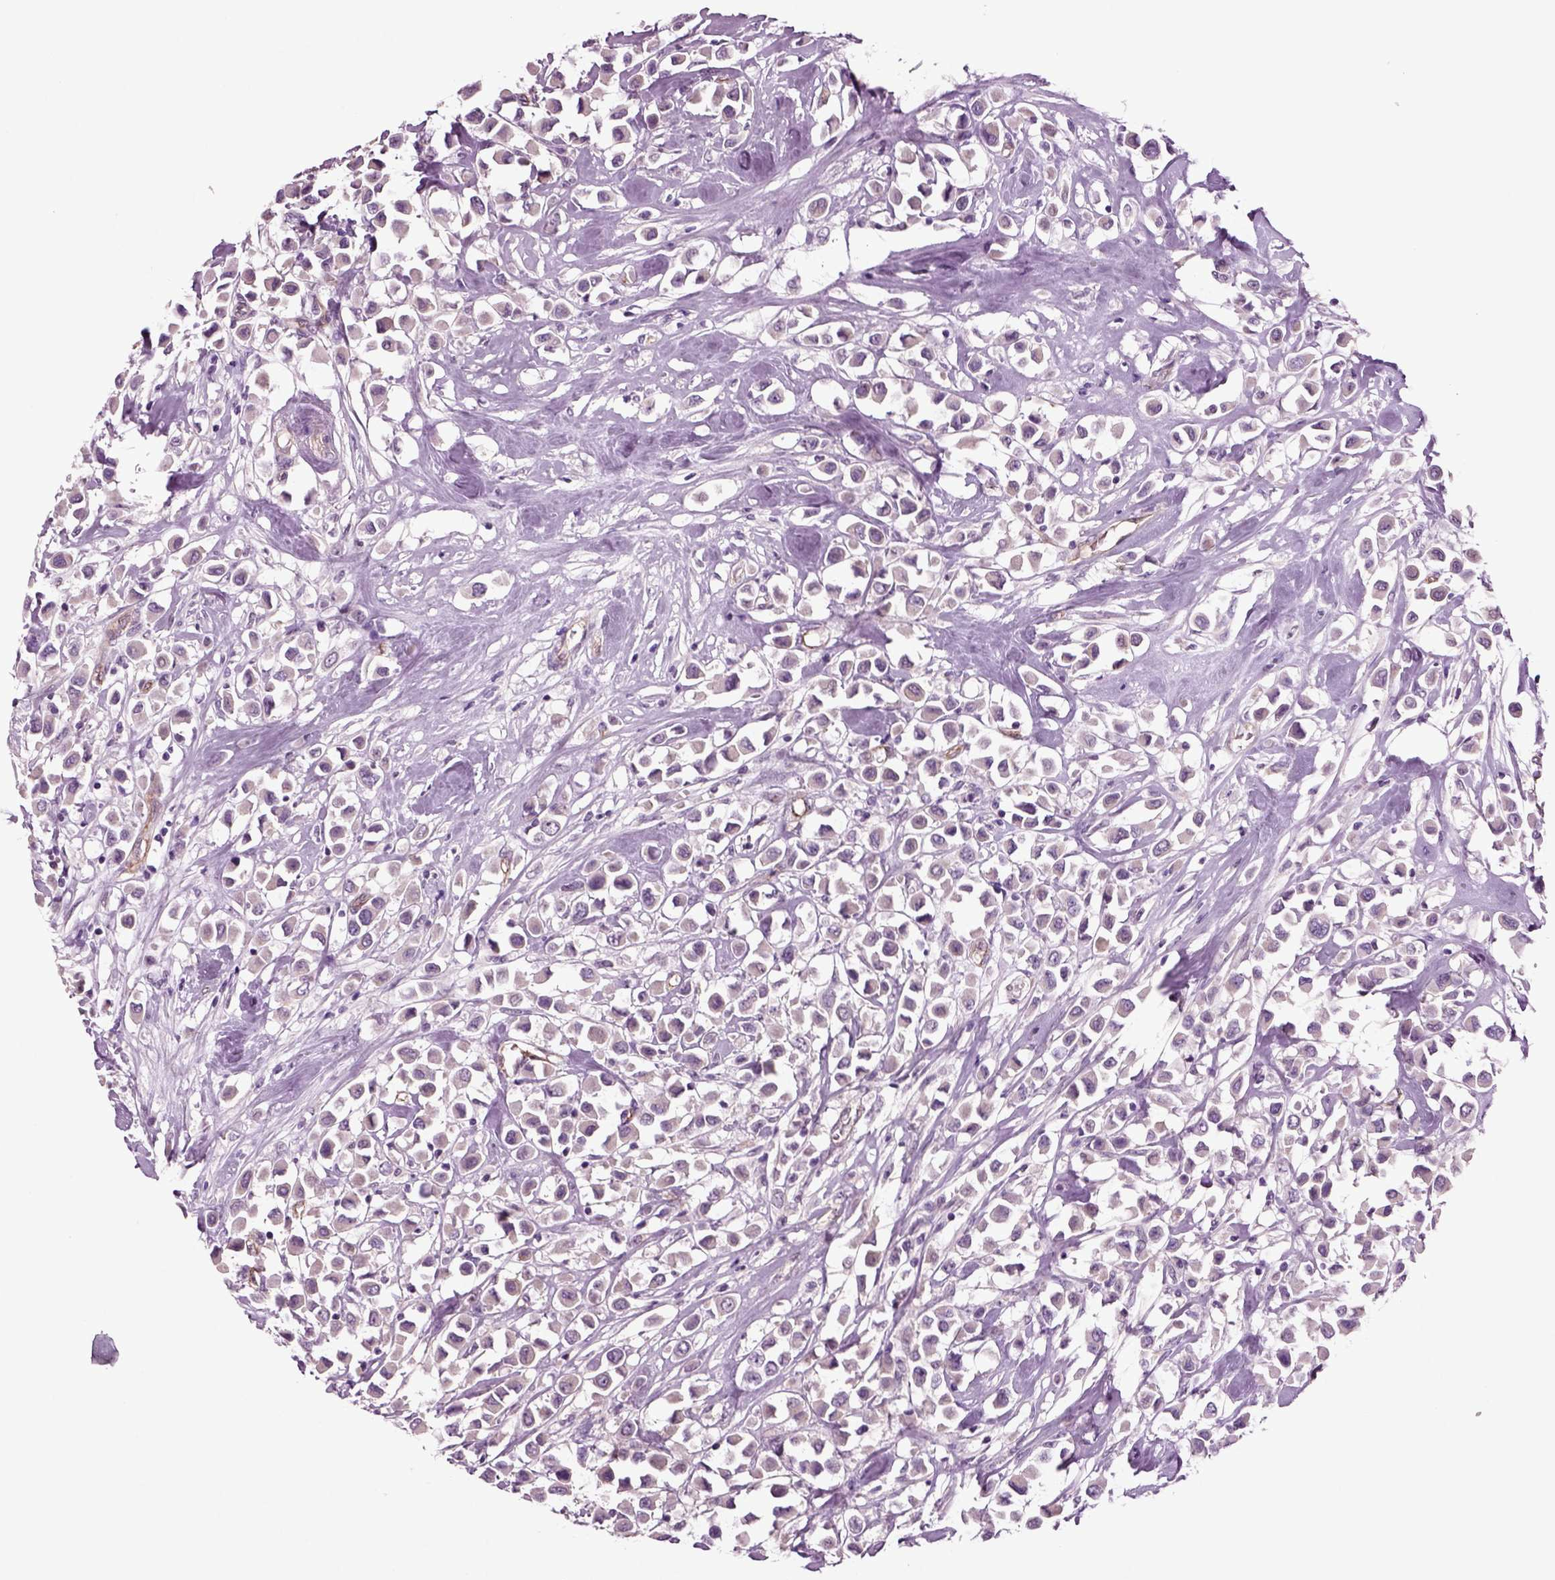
{"staining": {"intensity": "weak", "quantity": "<25%", "location": "cytoplasmic/membranous"}, "tissue": "breast cancer", "cell_type": "Tumor cells", "image_type": "cancer", "snomed": [{"axis": "morphology", "description": "Duct carcinoma"}, {"axis": "topography", "description": "Breast"}], "caption": "Immunohistochemistry photomicrograph of neoplastic tissue: breast cancer stained with DAB exhibits no significant protein staining in tumor cells.", "gene": "COL9A2", "patient": {"sex": "female", "age": 61}}